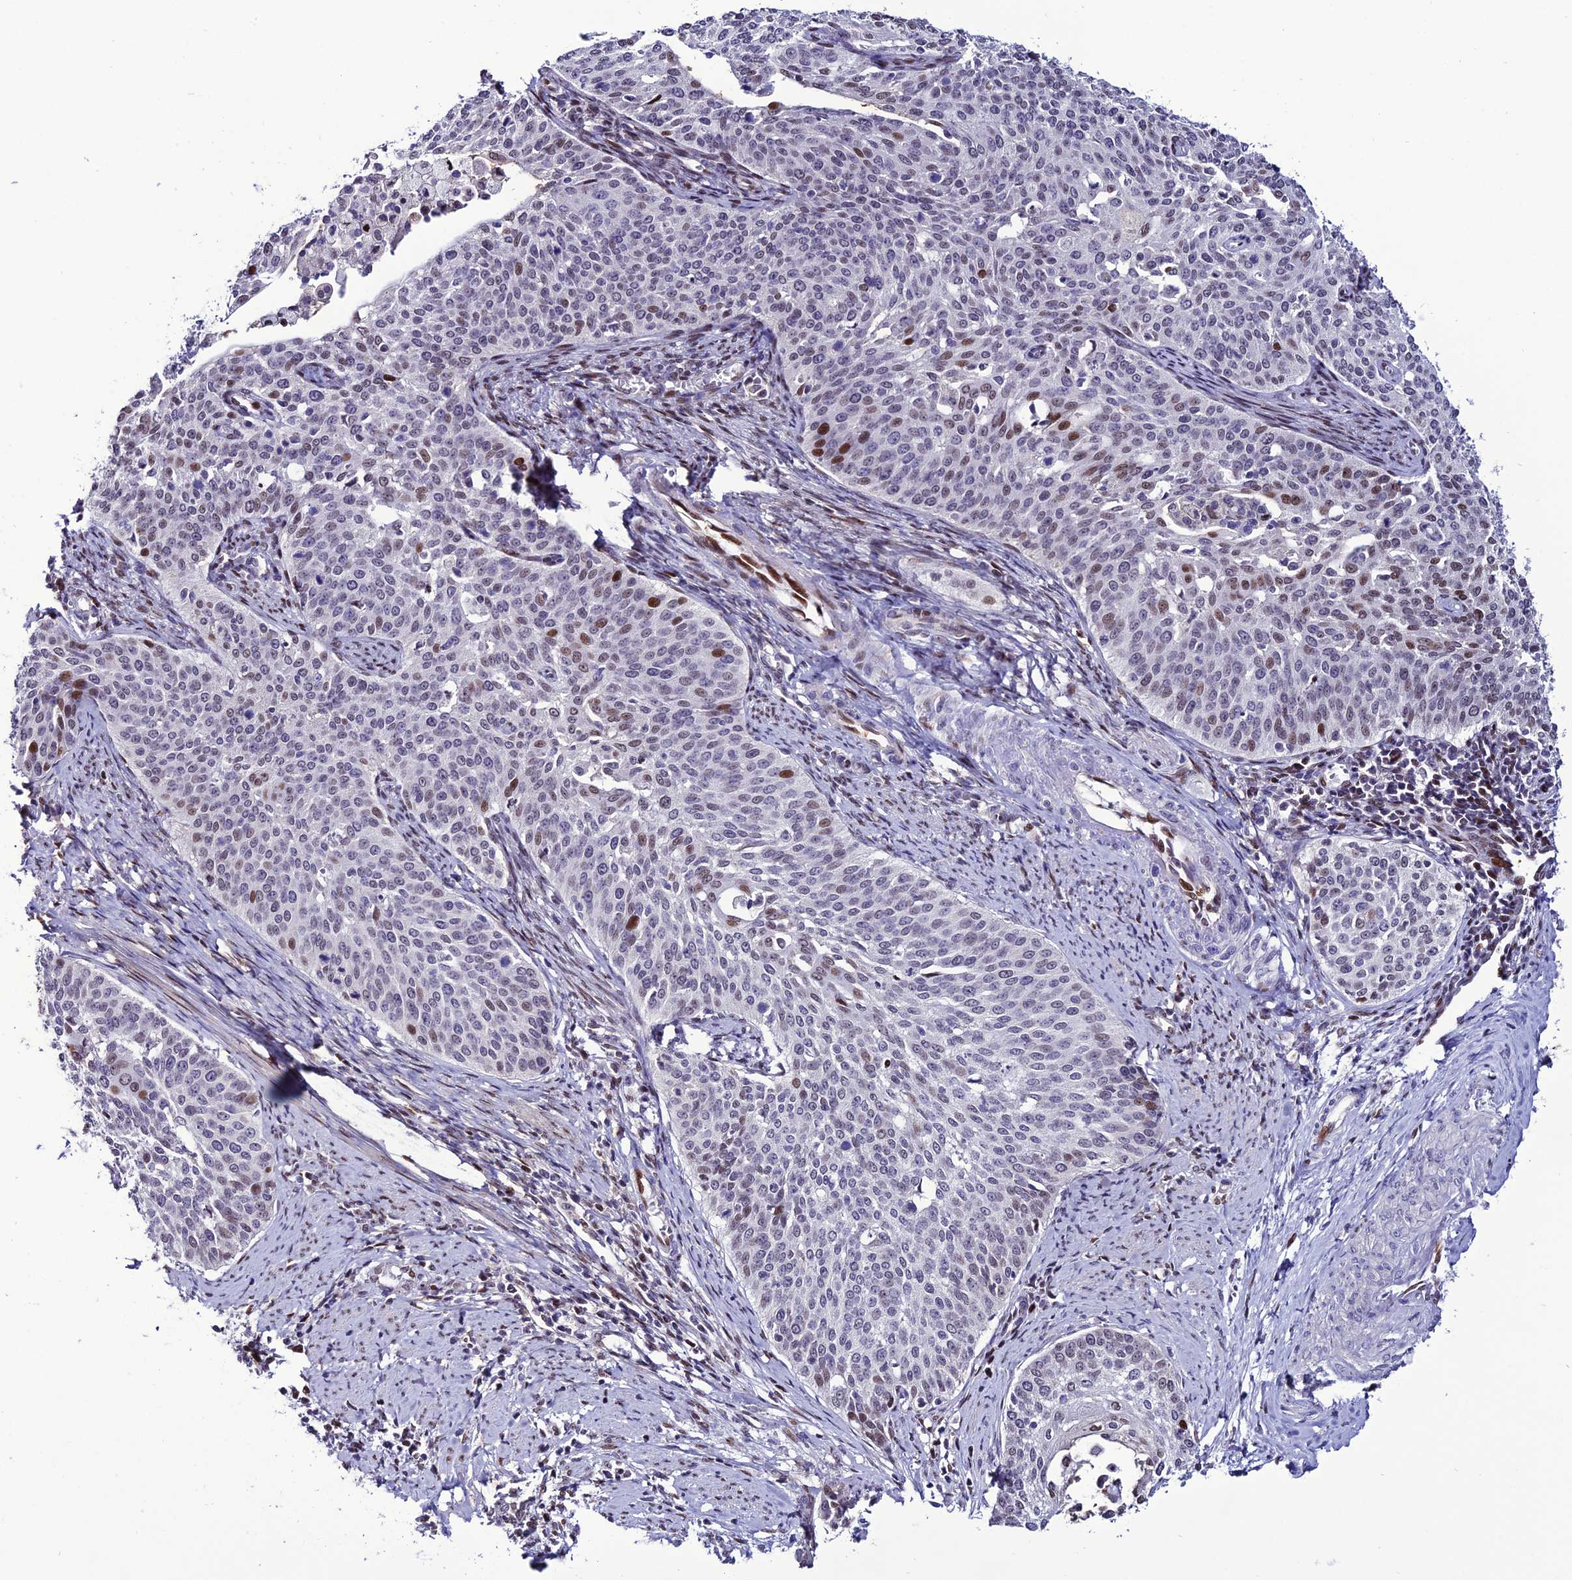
{"staining": {"intensity": "moderate", "quantity": "25%-75%", "location": "nuclear"}, "tissue": "cervical cancer", "cell_type": "Tumor cells", "image_type": "cancer", "snomed": [{"axis": "morphology", "description": "Squamous cell carcinoma, NOS"}, {"axis": "topography", "description": "Cervix"}], "caption": "Immunohistochemistry (DAB (3,3'-diaminobenzidine)) staining of cervical cancer (squamous cell carcinoma) shows moderate nuclear protein positivity in approximately 25%-75% of tumor cells. (IHC, brightfield microscopy, high magnification).", "gene": "ZNF707", "patient": {"sex": "female", "age": 44}}